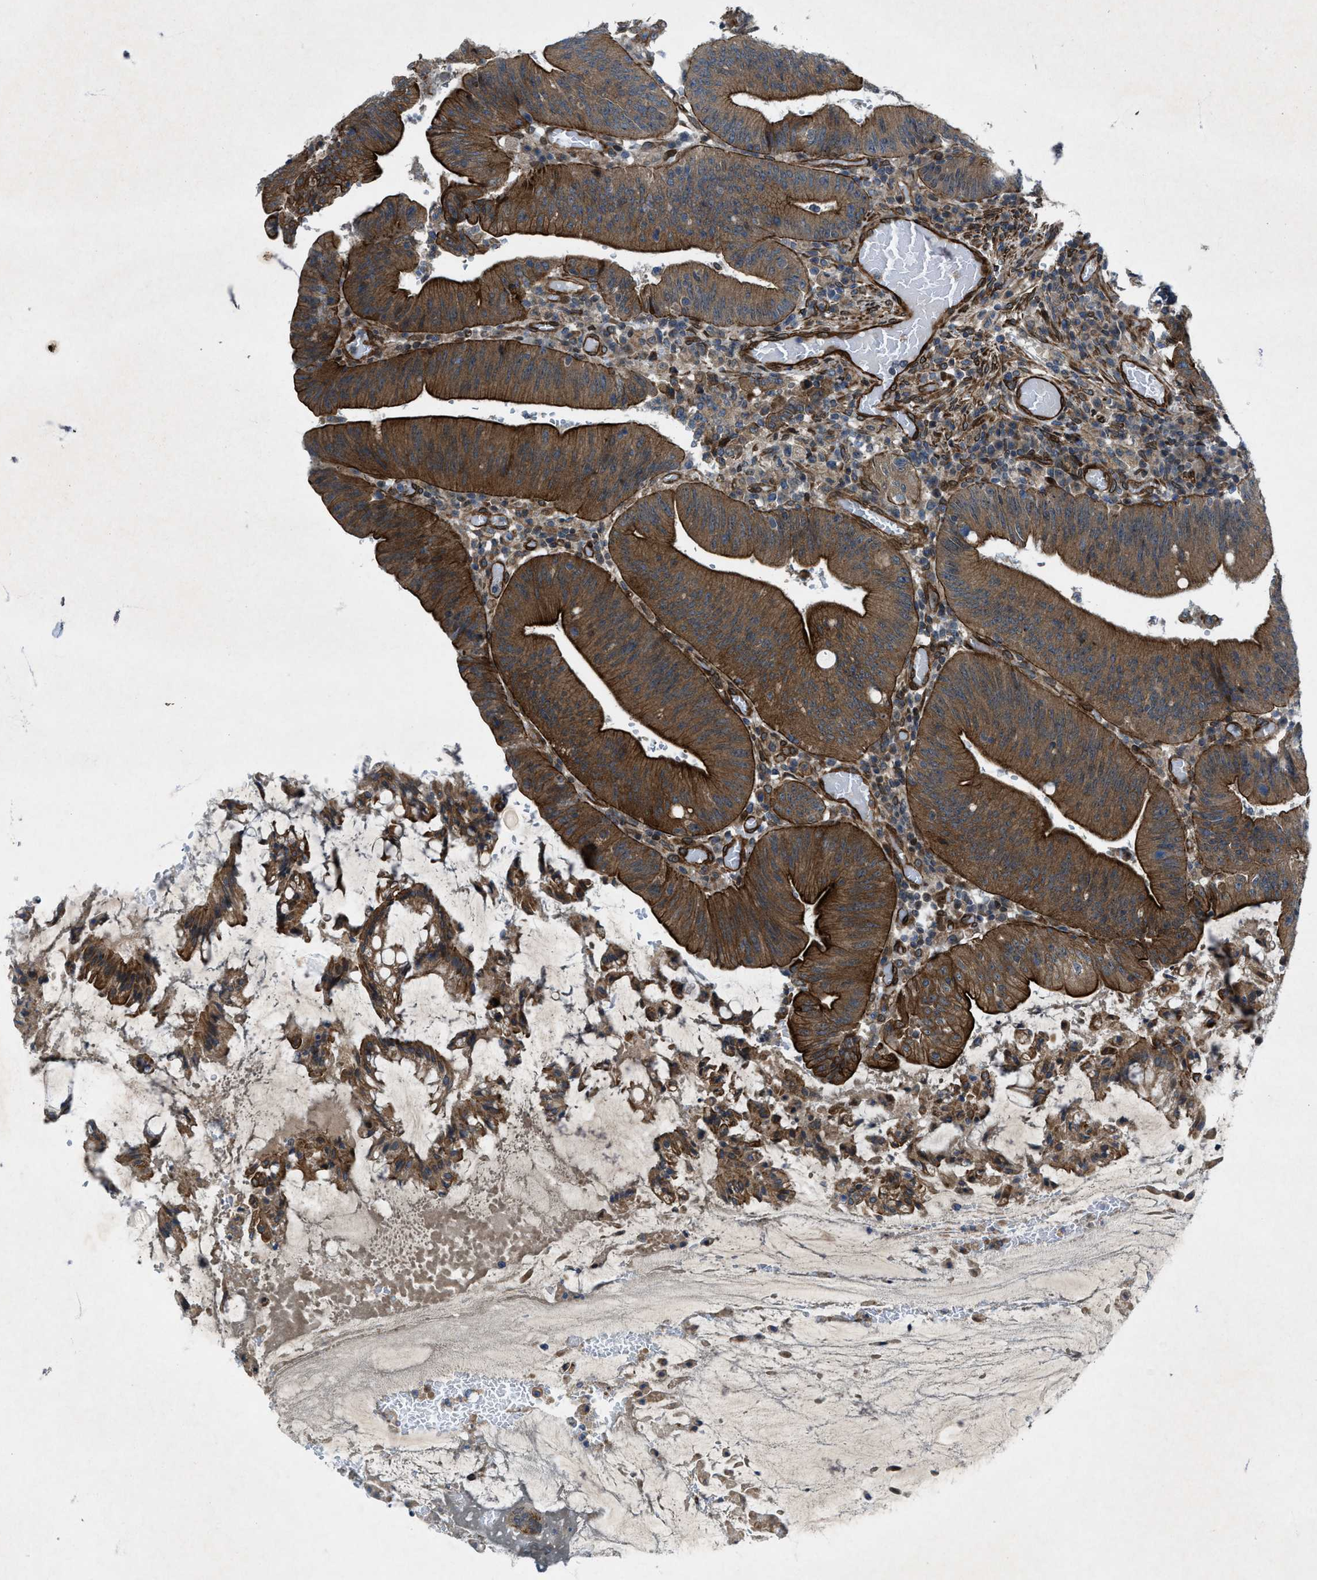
{"staining": {"intensity": "strong", "quantity": ">75%", "location": "cytoplasmic/membranous"}, "tissue": "colorectal cancer", "cell_type": "Tumor cells", "image_type": "cancer", "snomed": [{"axis": "morphology", "description": "Normal tissue, NOS"}, {"axis": "morphology", "description": "Adenocarcinoma, NOS"}, {"axis": "topography", "description": "Rectum"}], "caption": "Colorectal cancer tissue displays strong cytoplasmic/membranous expression in approximately >75% of tumor cells", "gene": "URGCP", "patient": {"sex": "female", "age": 66}}